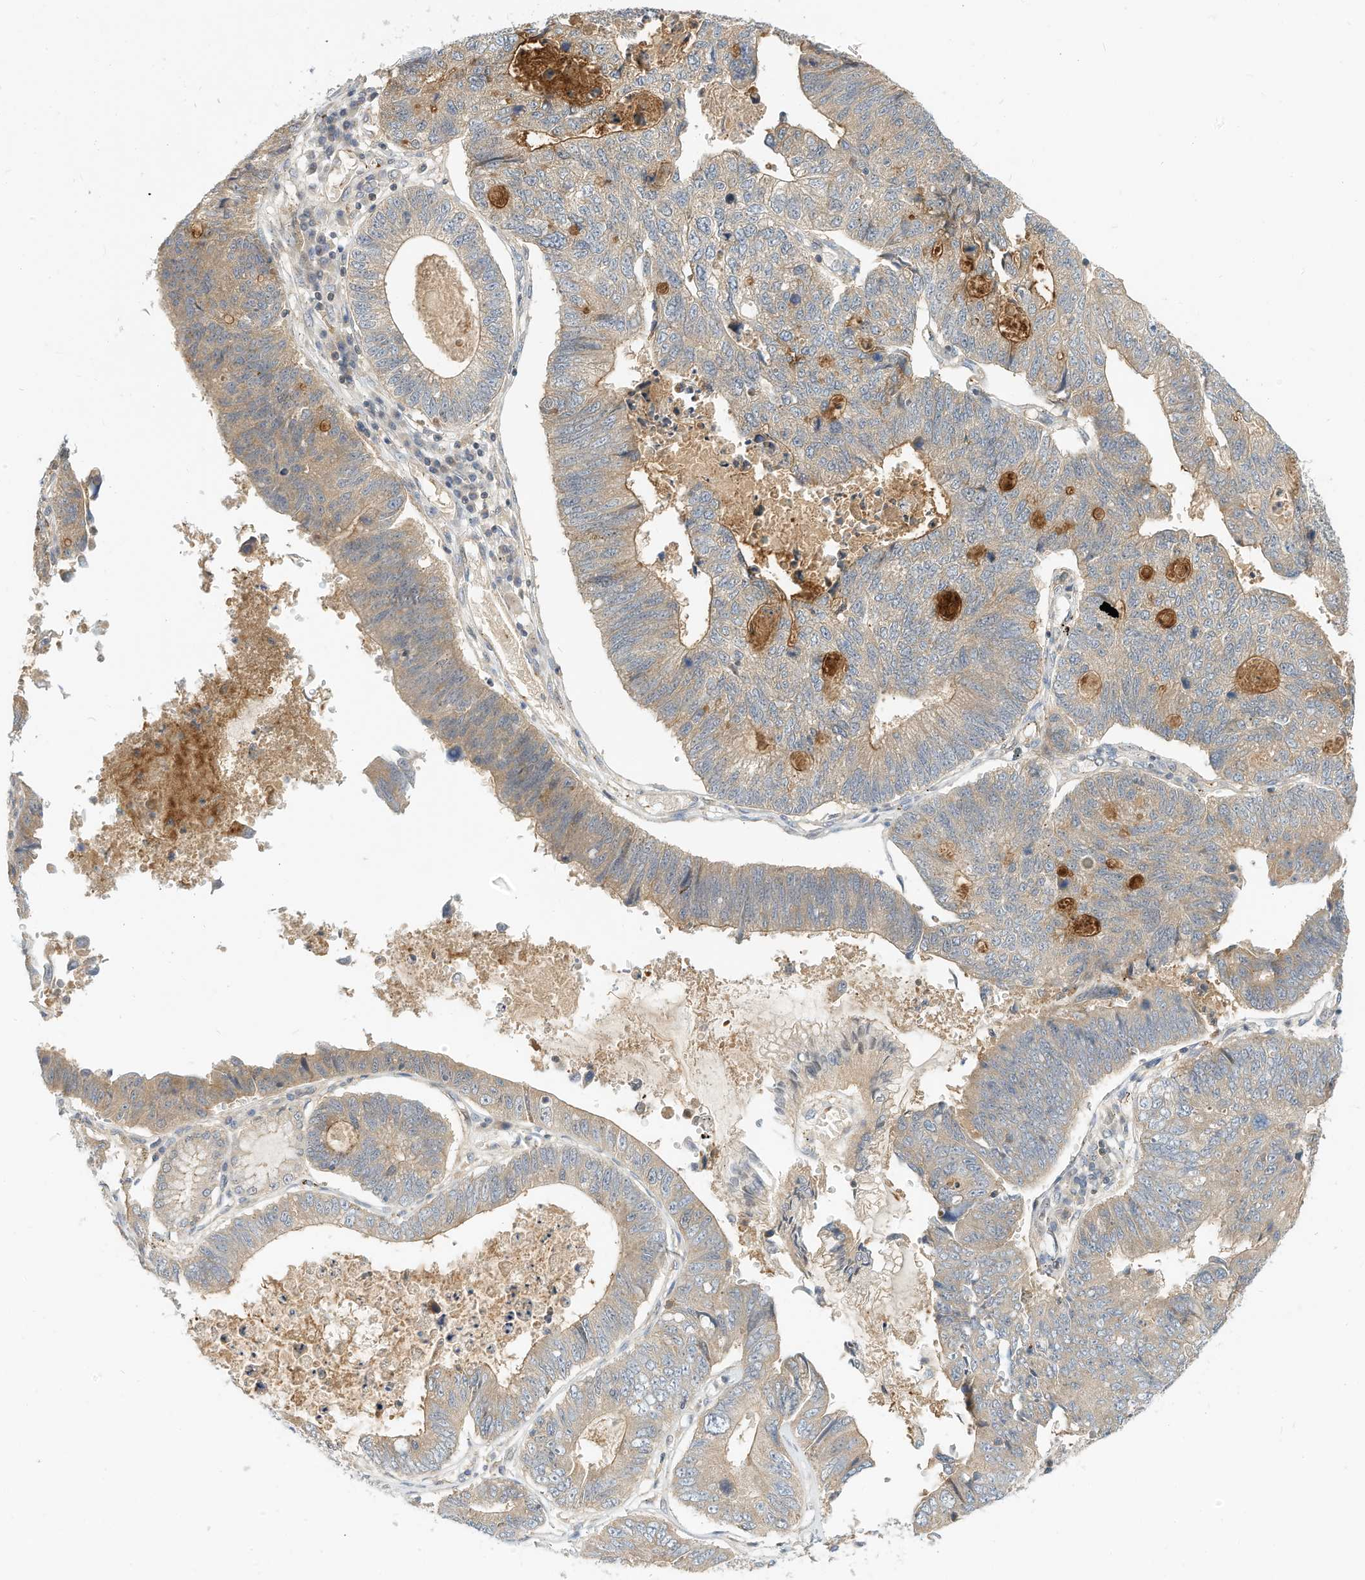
{"staining": {"intensity": "moderate", "quantity": "<25%", "location": "cytoplasmic/membranous"}, "tissue": "stomach cancer", "cell_type": "Tumor cells", "image_type": "cancer", "snomed": [{"axis": "morphology", "description": "Adenocarcinoma, NOS"}, {"axis": "topography", "description": "Stomach"}], "caption": "Protein analysis of stomach cancer tissue demonstrates moderate cytoplasmic/membranous positivity in about <25% of tumor cells.", "gene": "OFD1", "patient": {"sex": "male", "age": 59}}